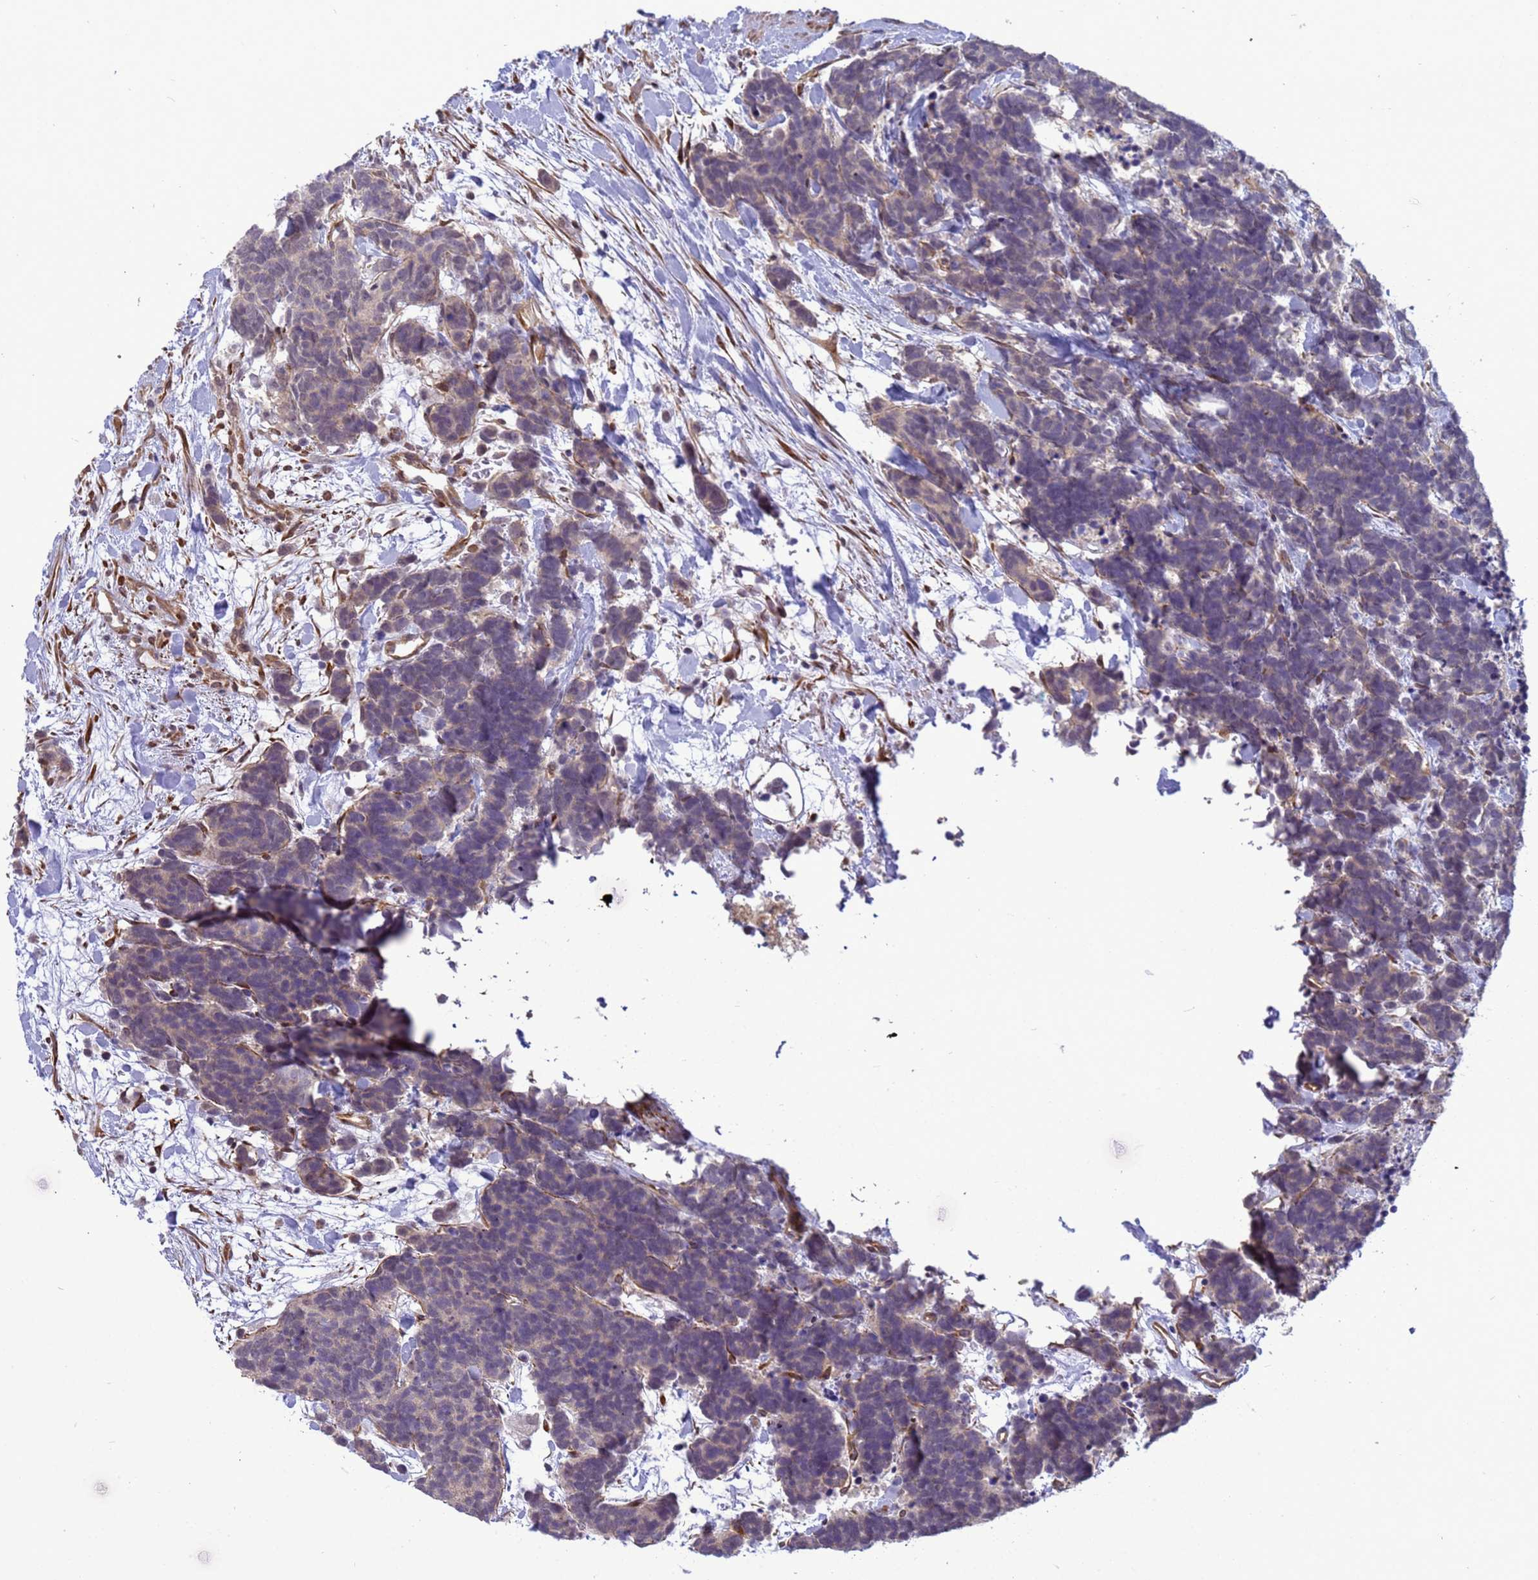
{"staining": {"intensity": "weak", "quantity": "<25%", "location": "cytoplasmic/membranous"}, "tissue": "carcinoid", "cell_type": "Tumor cells", "image_type": "cancer", "snomed": [{"axis": "morphology", "description": "Carcinoma, NOS"}, {"axis": "morphology", "description": "Carcinoid, malignant, NOS"}, {"axis": "topography", "description": "Prostate"}], "caption": "Immunohistochemistry (IHC) of human carcinoid displays no staining in tumor cells.", "gene": "ITGB4", "patient": {"sex": "male", "age": 57}}